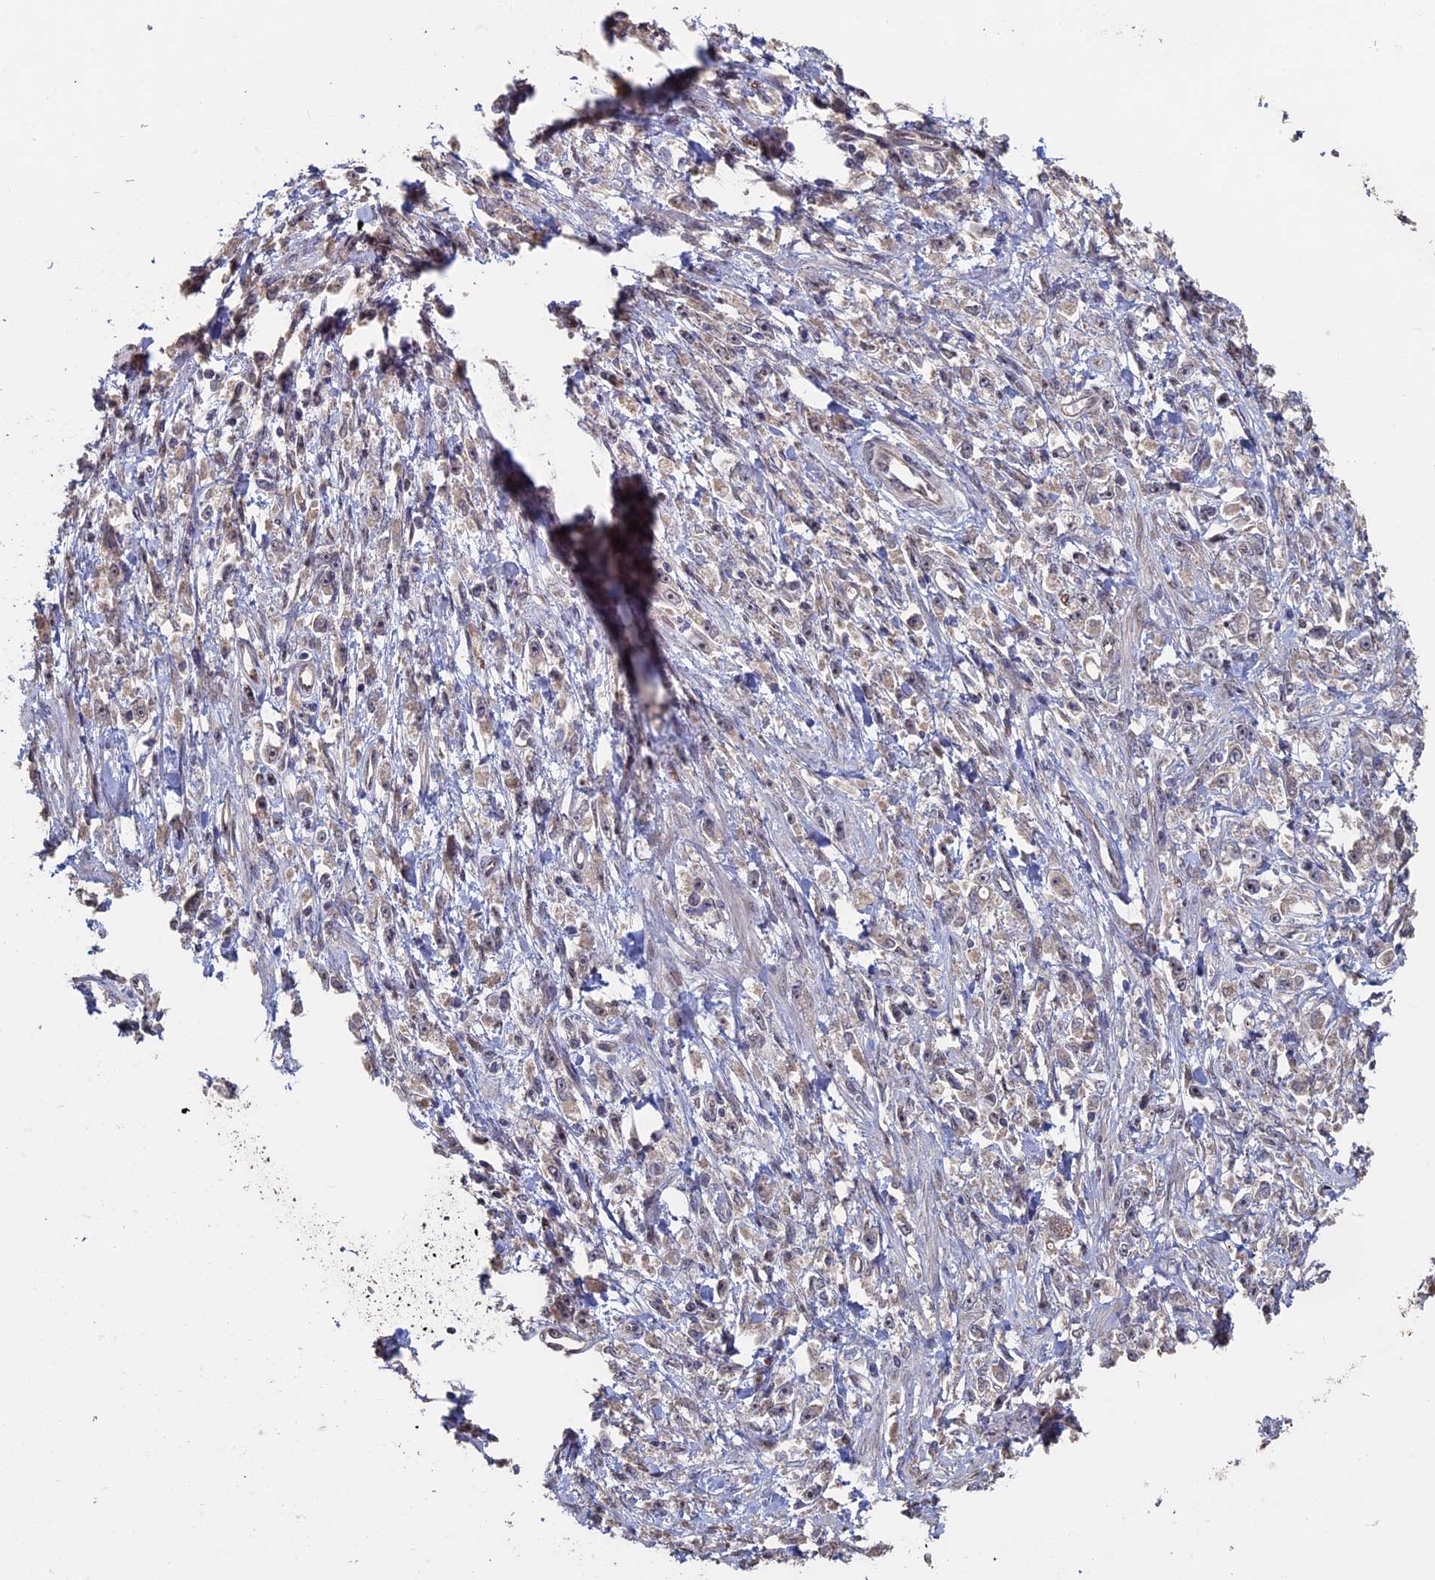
{"staining": {"intensity": "weak", "quantity": "25%-75%", "location": "cytoplasmic/membranous"}, "tissue": "stomach cancer", "cell_type": "Tumor cells", "image_type": "cancer", "snomed": [{"axis": "morphology", "description": "Adenocarcinoma, NOS"}, {"axis": "topography", "description": "Stomach"}], "caption": "Brown immunohistochemical staining in stomach cancer displays weak cytoplasmic/membranous positivity in approximately 25%-75% of tumor cells.", "gene": "KIAA1328", "patient": {"sex": "female", "age": 59}}